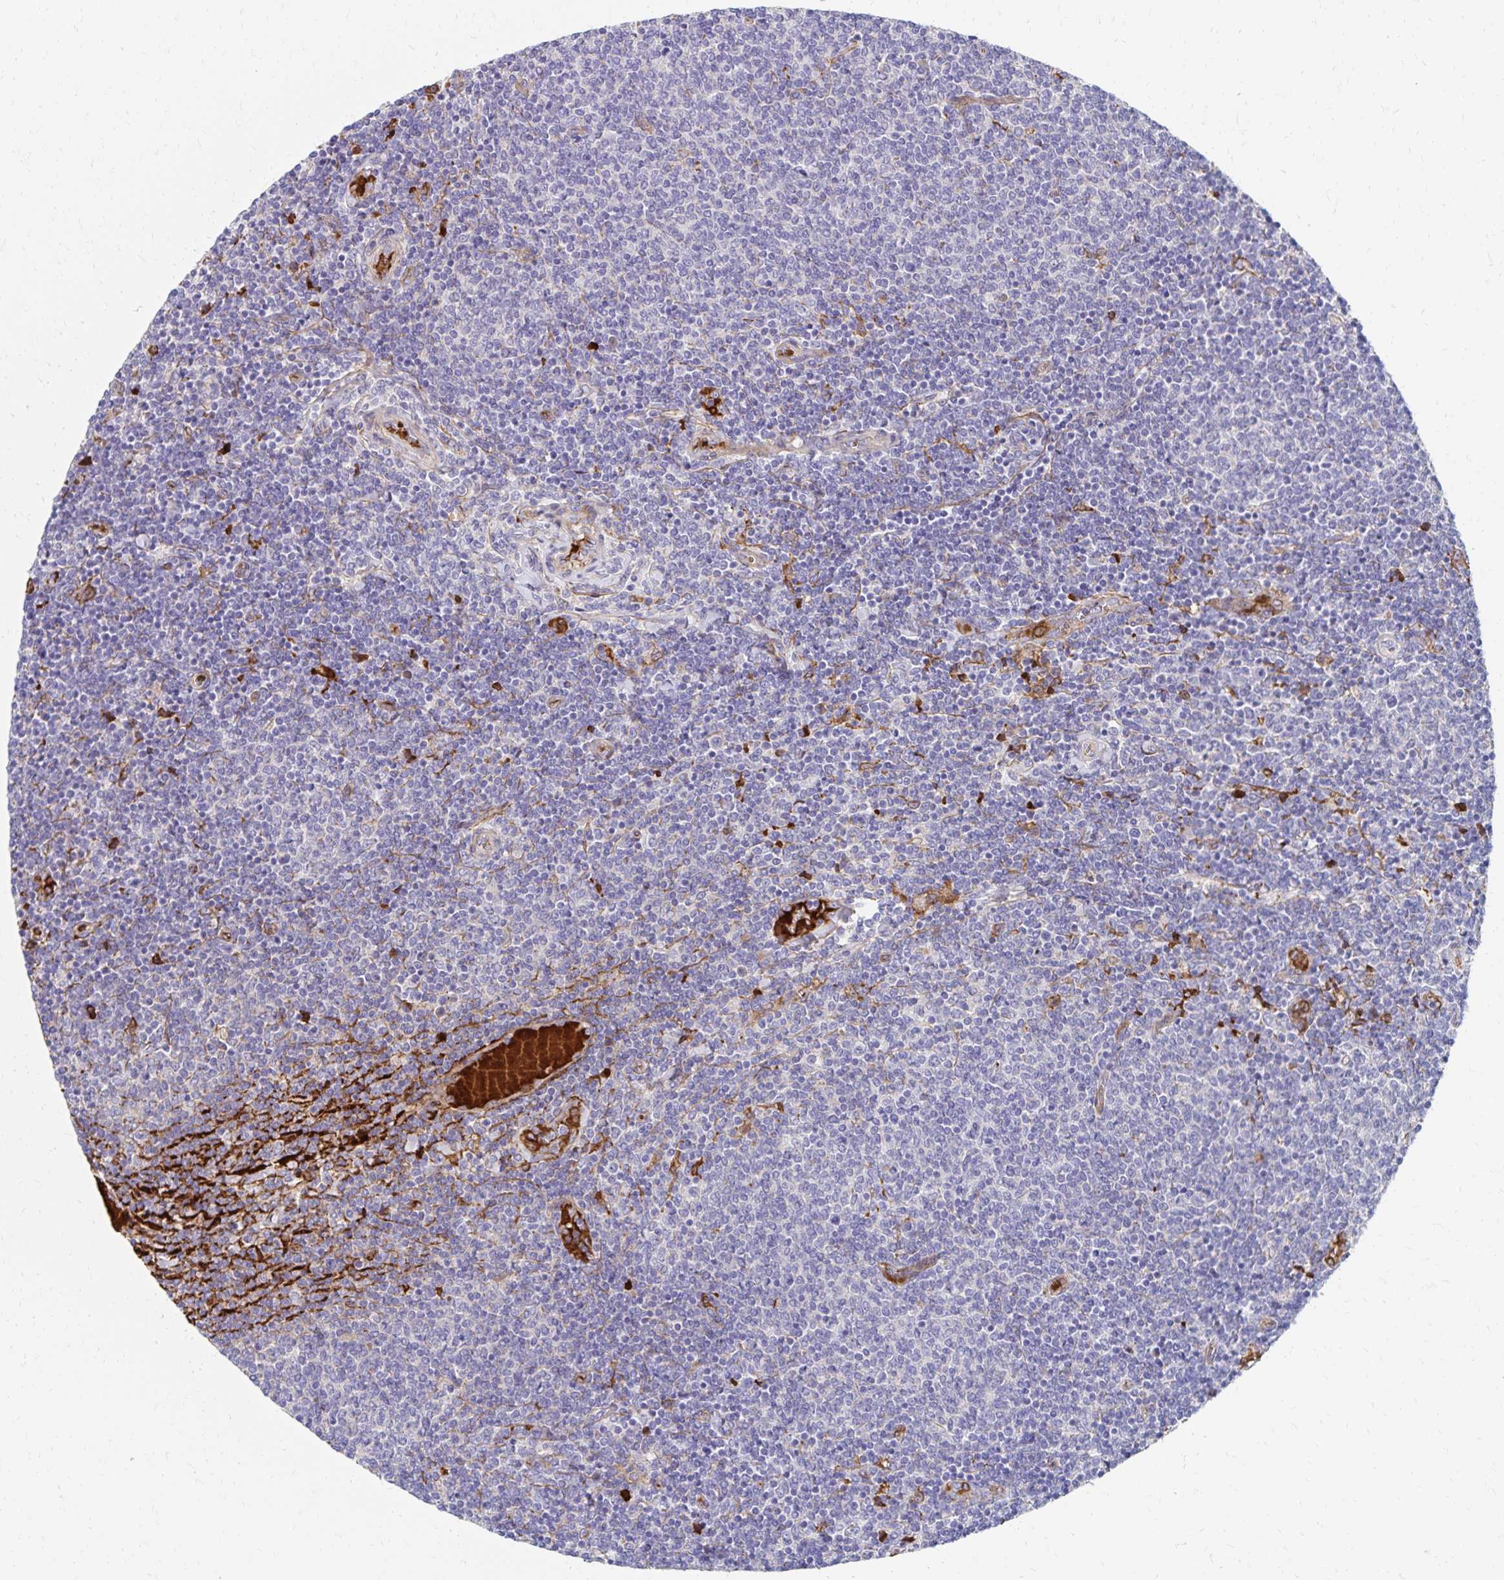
{"staining": {"intensity": "negative", "quantity": "none", "location": "none"}, "tissue": "lymphoma", "cell_type": "Tumor cells", "image_type": "cancer", "snomed": [{"axis": "morphology", "description": "Malignant lymphoma, non-Hodgkin's type, Low grade"}, {"axis": "topography", "description": "Lymph node"}], "caption": "High power microscopy photomicrograph of an IHC image of low-grade malignant lymphoma, non-Hodgkin's type, revealing no significant expression in tumor cells.", "gene": "NECAP1", "patient": {"sex": "male", "age": 52}}